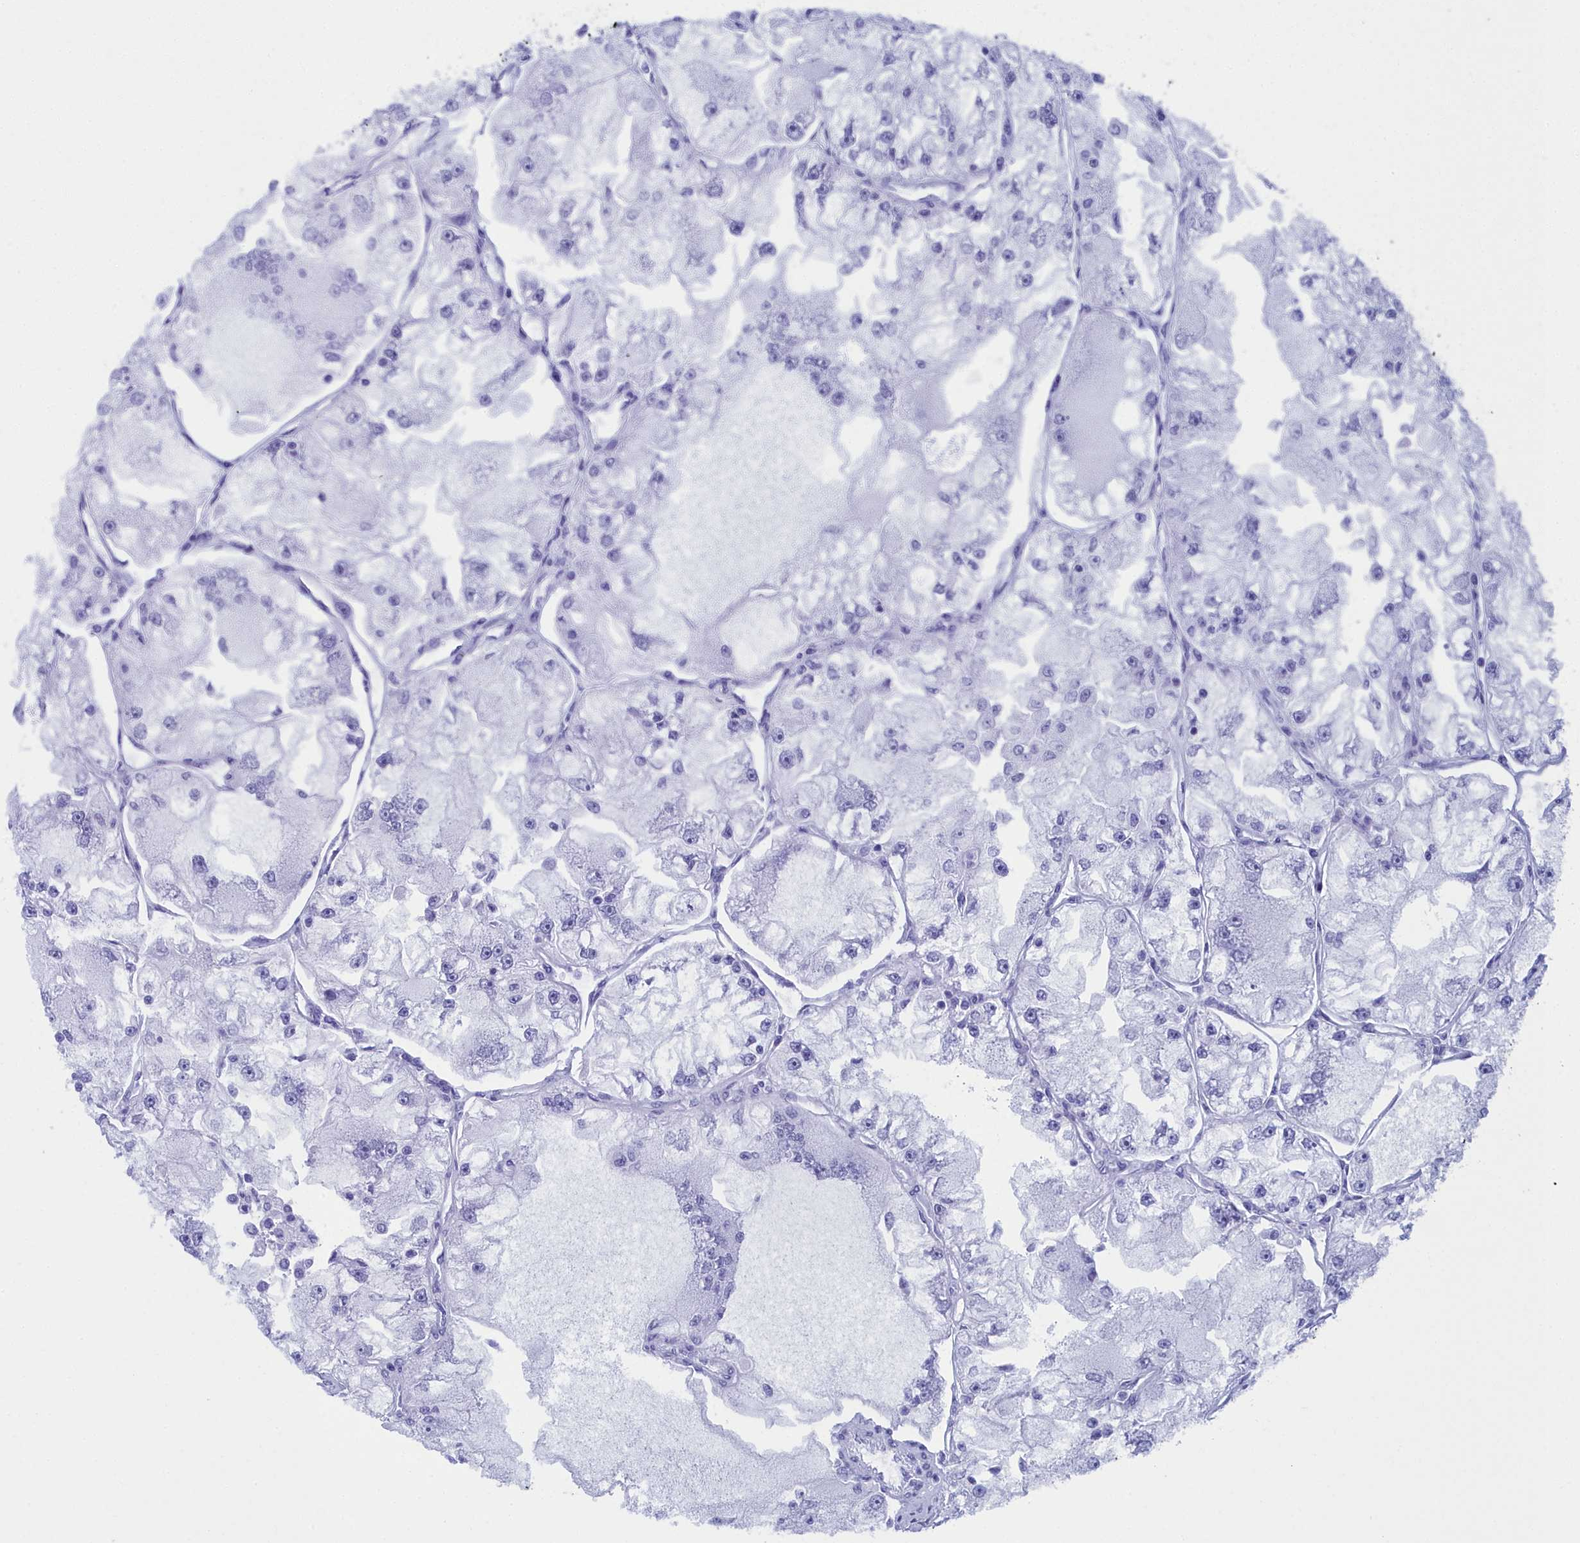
{"staining": {"intensity": "negative", "quantity": "none", "location": "none"}, "tissue": "renal cancer", "cell_type": "Tumor cells", "image_type": "cancer", "snomed": [{"axis": "morphology", "description": "Adenocarcinoma, NOS"}, {"axis": "topography", "description": "Kidney"}], "caption": "There is no significant staining in tumor cells of renal adenocarcinoma.", "gene": "CCDC97", "patient": {"sex": "female", "age": 72}}